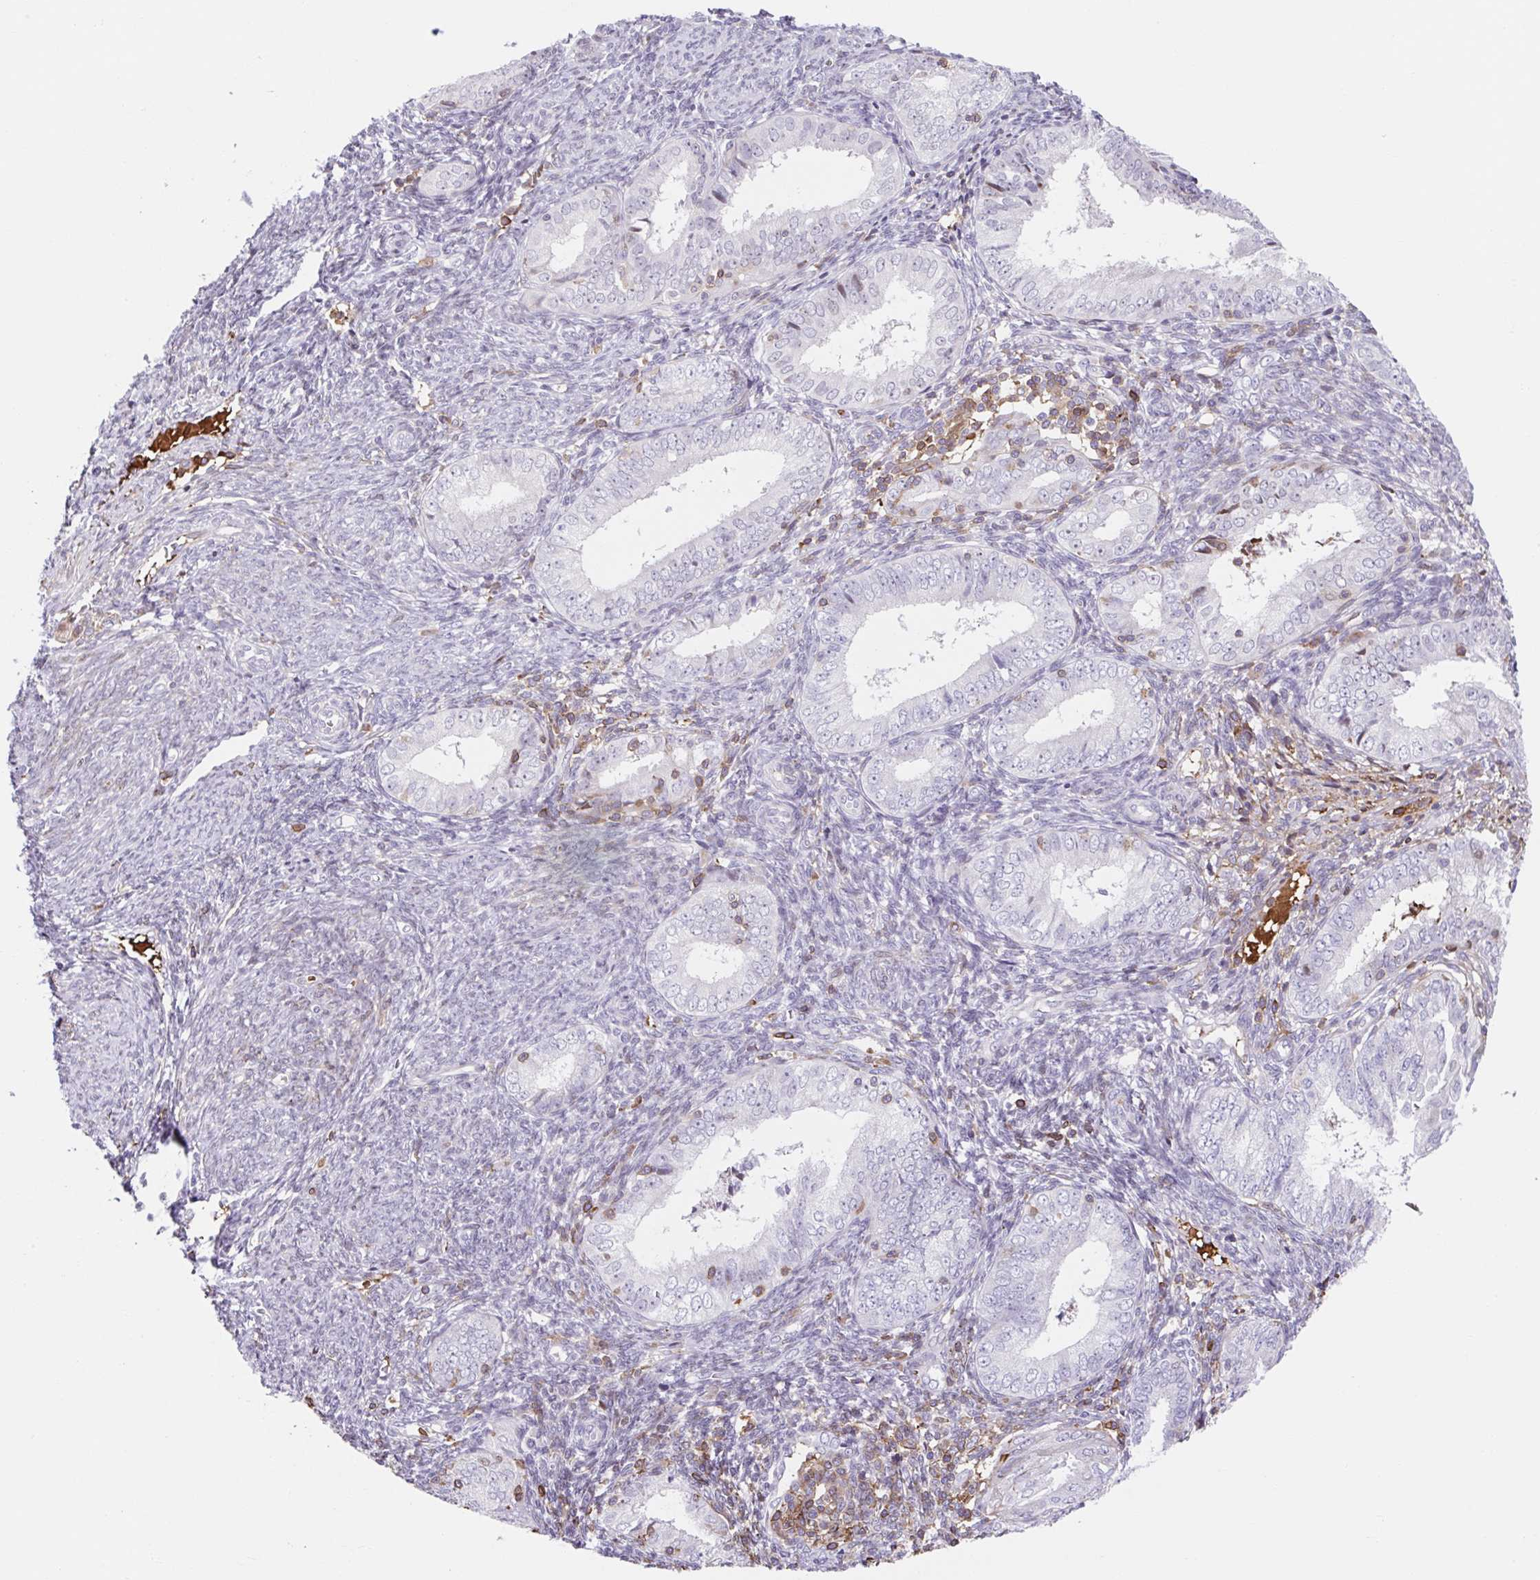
{"staining": {"intensity": "negative", "quantity": "none", "location": "none"}, "tissue": "endometrial cancer", "cell_type": "Tumor cells", "image_type": "cancer", "snomed": [{"axis": "morphology", "description": "Adenocarcinoma, NOS"}, {"axis": "topography", "description": "Endometrium"}], "caption": "Image shows no significant protein positivity in tumor cells of endometrial adenocarcinoma.", "gene": "TPRG1", "patient": {"sex": "female", "age": 55}}